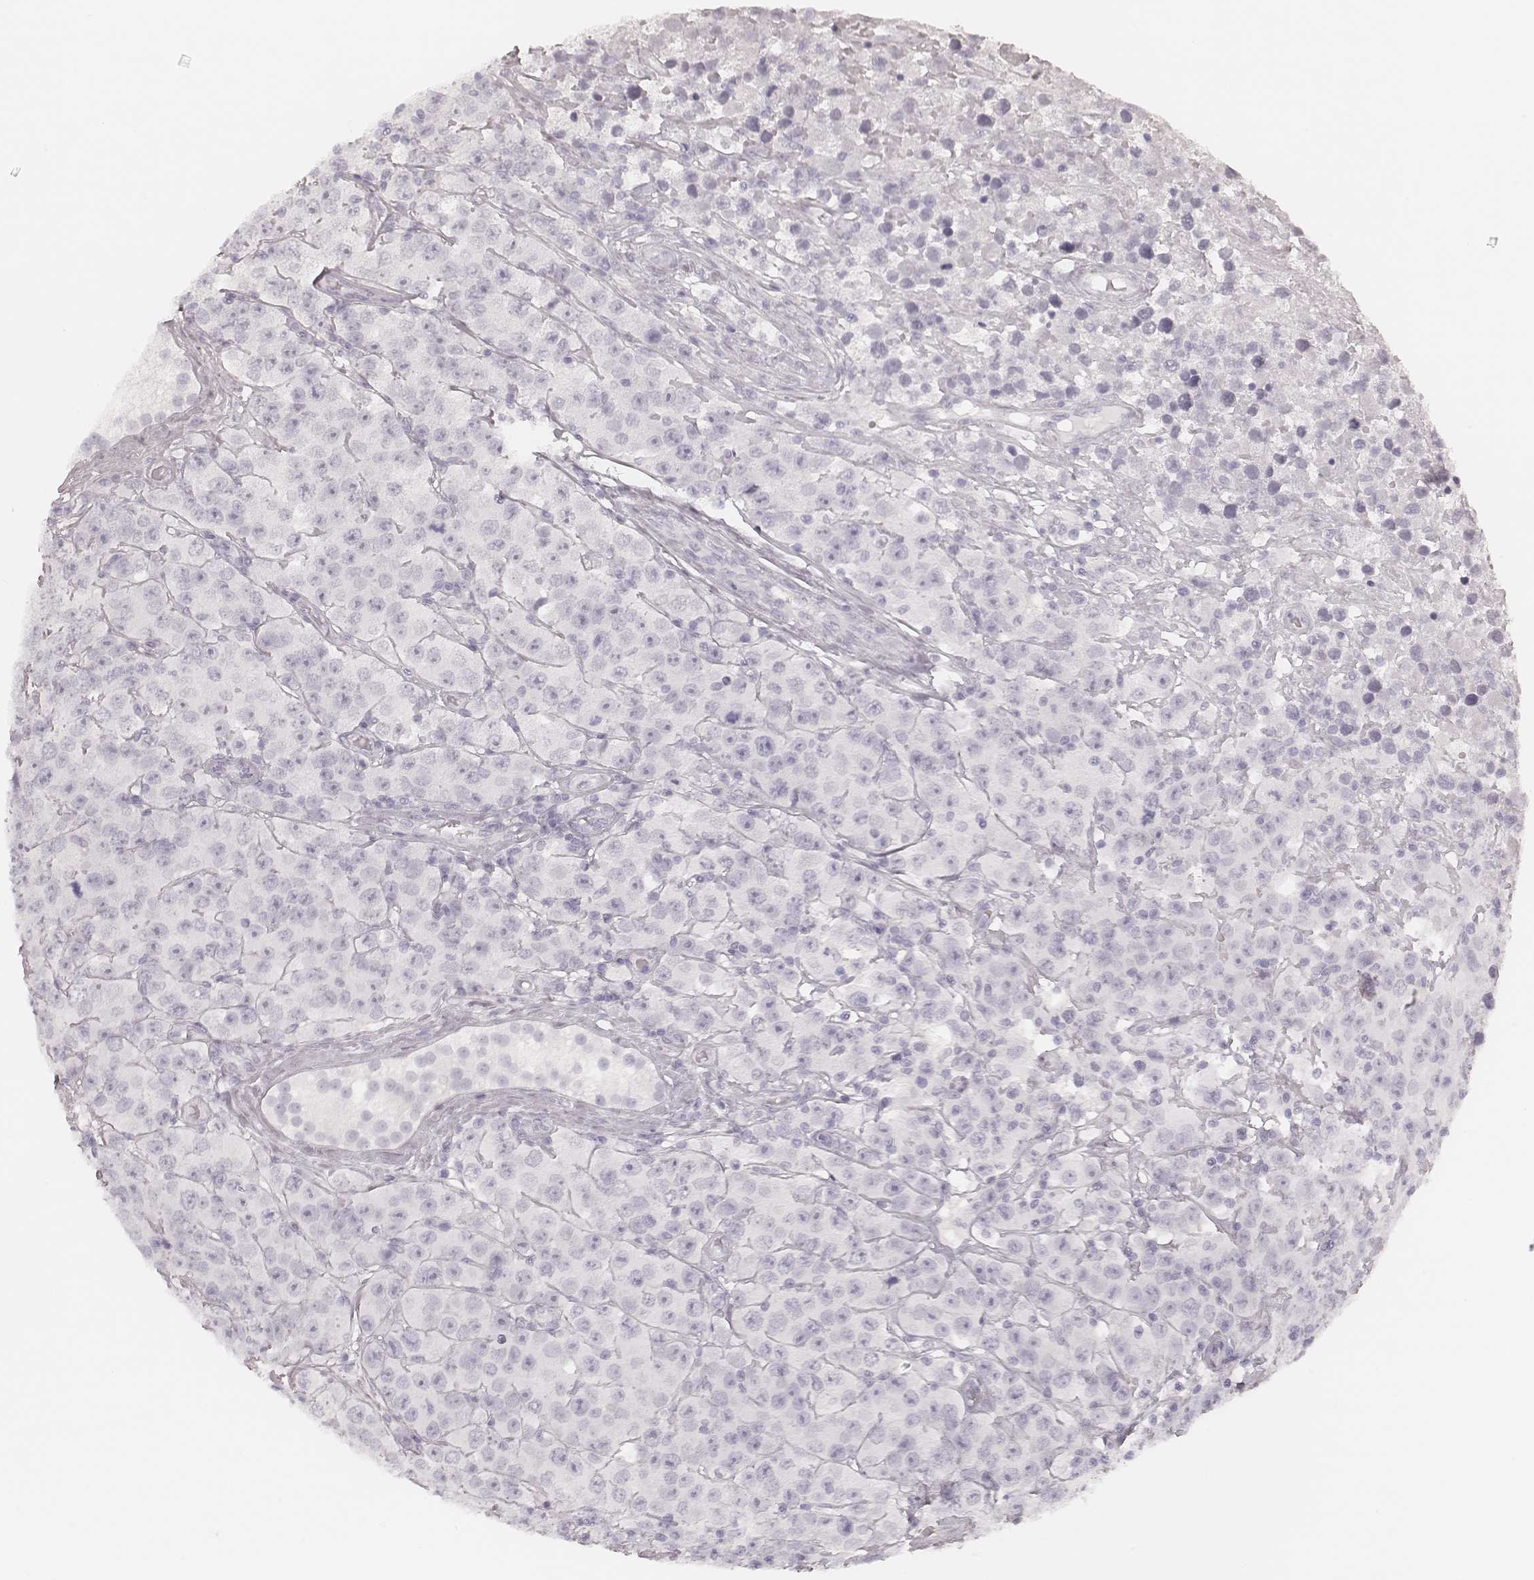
{"staining": {"intensity": "negative", "quantity": "none", "location": "none"}, "tissue": "testis cancer", "cell_type": "Tumor cells", "image_type": "cancer", "snomed": [{"axis": "morphology", "description": "Seminoma, NOS"}, {"axis": "topography", "description": "Testis"}], "caption": "Tumor cells are negative for protein expression in human seminoma (testis).", "gene": "KRT72", "patient": {"sex": "male", "age": 52}}